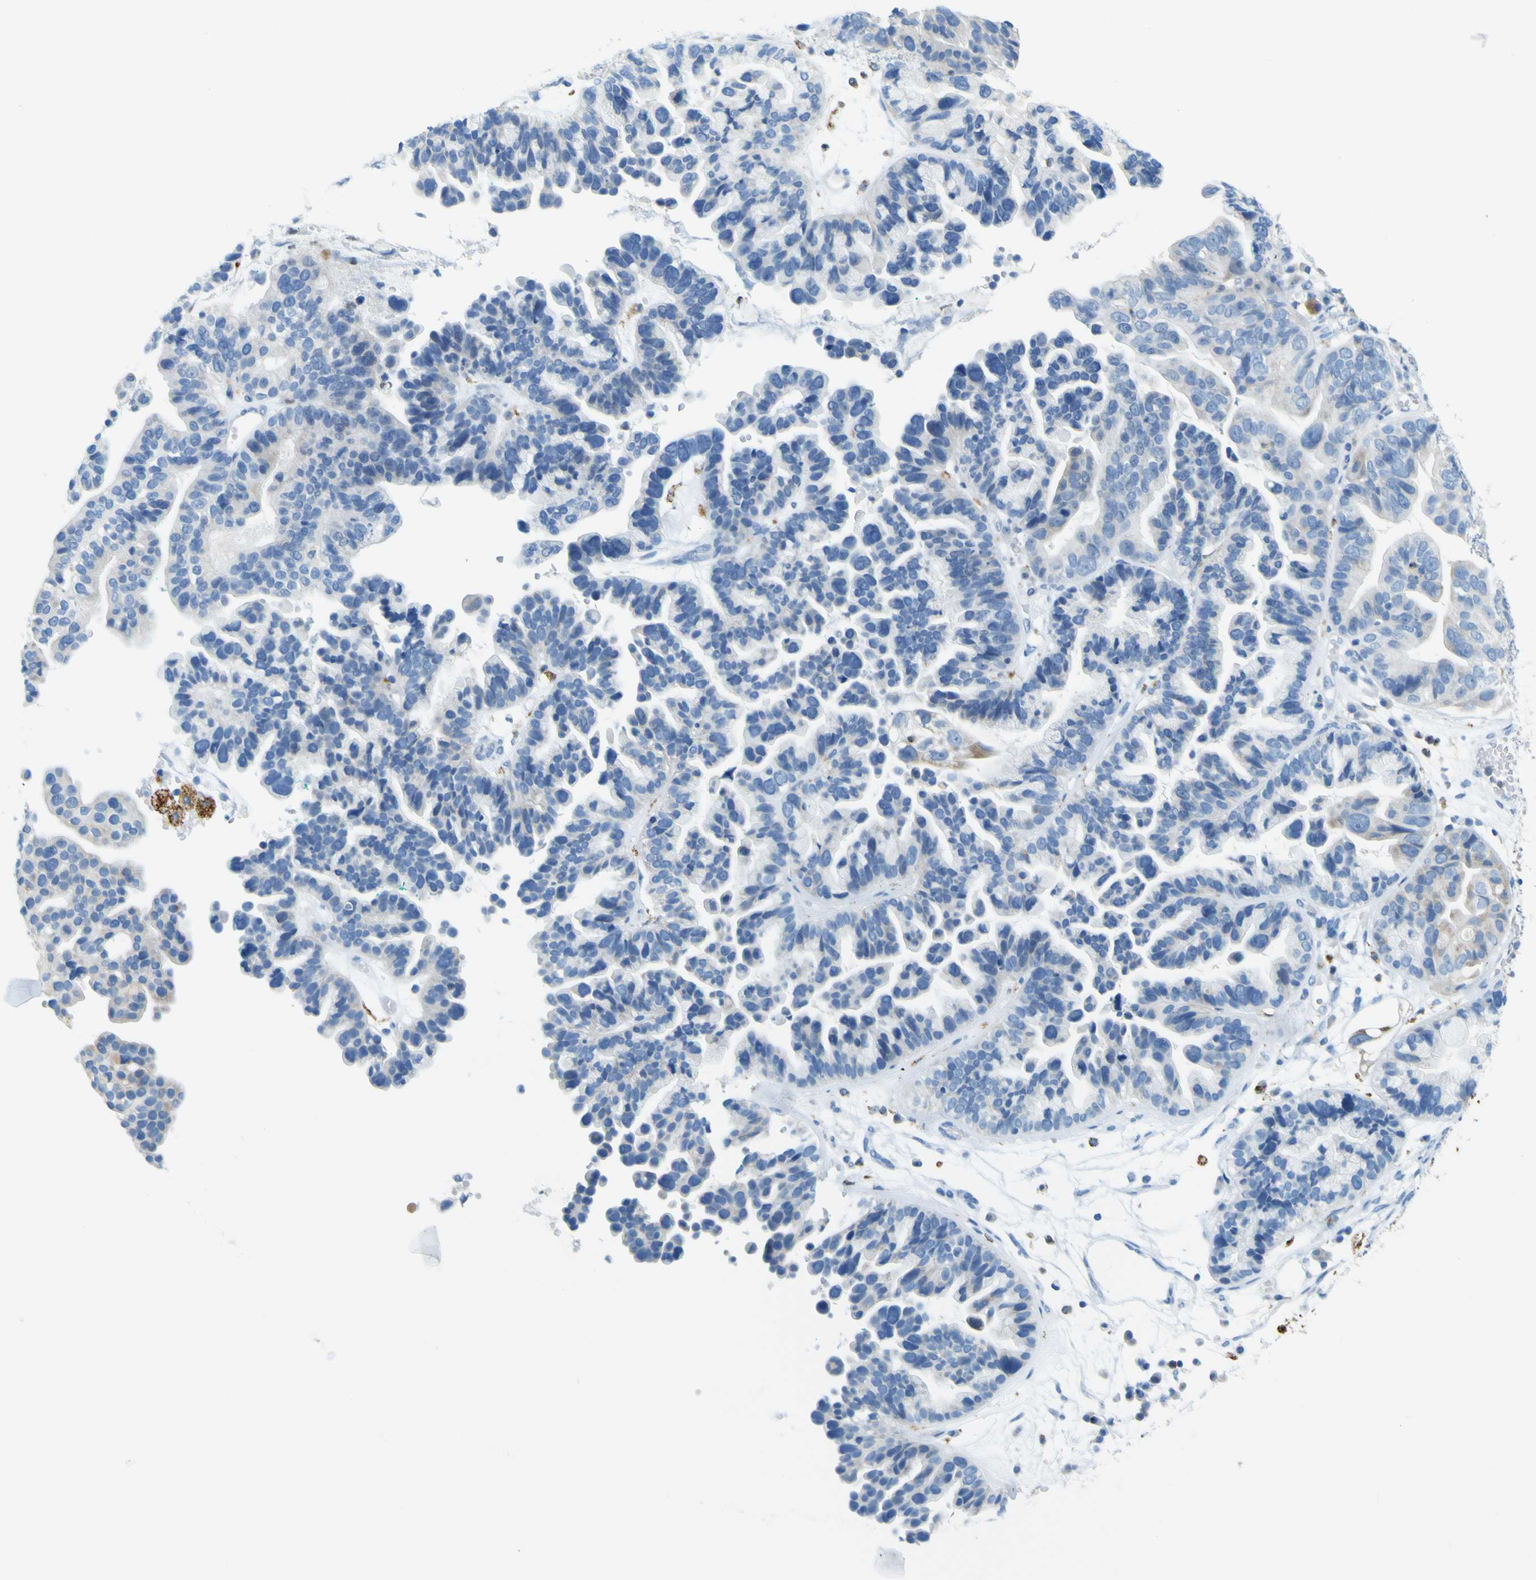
{"staining": {"intensity": "weak", "quantity": "<25%", "location": "cytoplasmic/membranous"}, "tissue": "ovarian cancer", "cell_type": "Tumor cells", "image_type": "cancer", "snomed": [{"axis": "morphology", "description": "Cystadenocarcinoma, serous, NOS"}, {"axis": "topography", "description": "Ovary"}], "caption": "Immunohistochemistry (IHC) micrograph of neoplastic tissue: human ovarian serous cystadenocarcinoma stained with DAB (3,3'-diaminobenzidine) exhibits no significant protein expression in tumor cells. (Stains: DAB immunohistochemistry (IHC) with hematoxylin counter stain, Microscopy: brightfield microscopy at high magnification).", "gene": "ACSL1", "patient": {"sex": "female", "age": 56}}